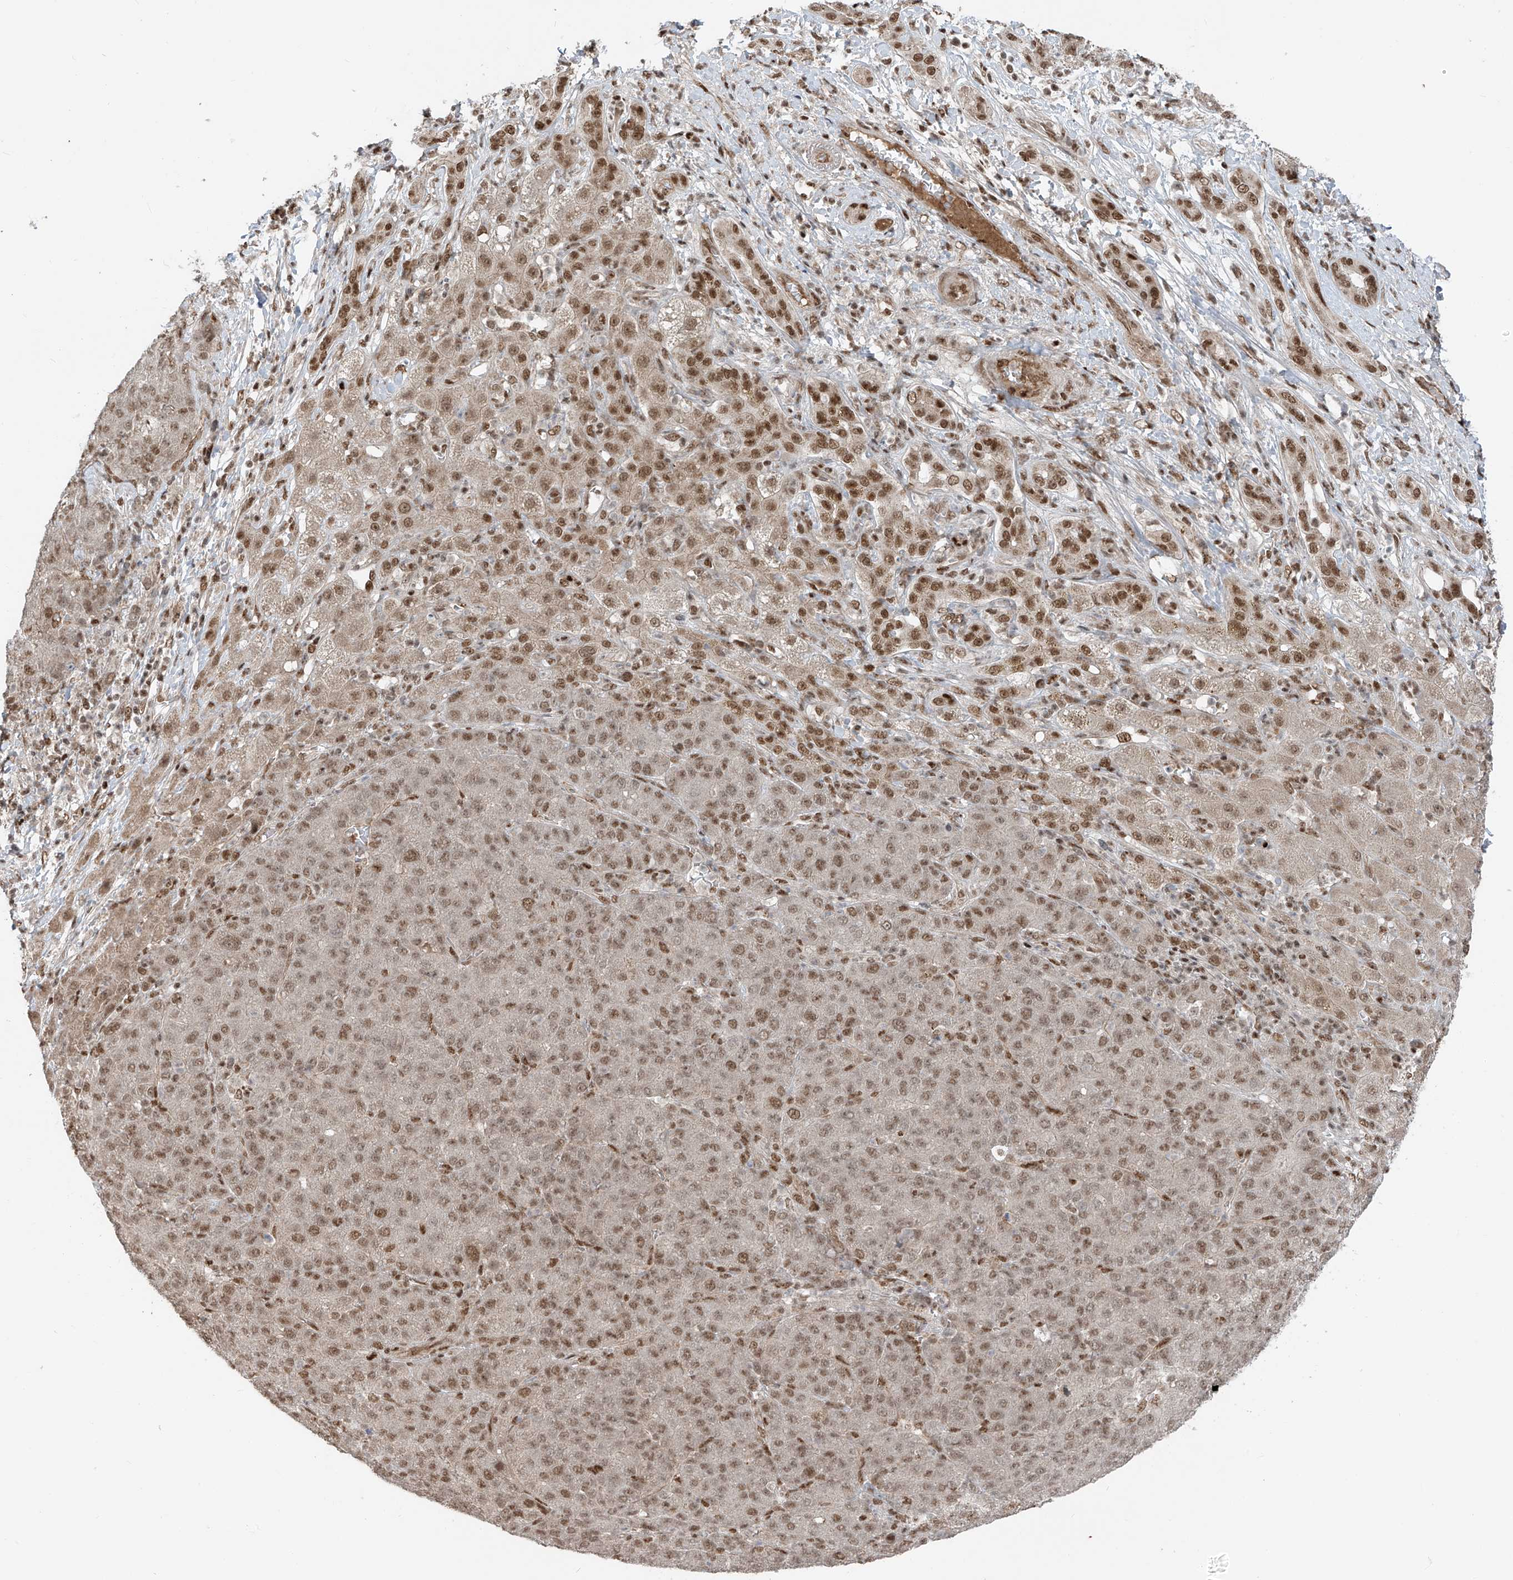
{"staining": {"intensity": "moderate", "quantity": ">75%", "location": "nuclear"}, "tissue": "liver cancer", "cell_type": "Tumor cells", "image_type": "cancer", "snomed": [{"axis": "morphology", "description": "Carcinoma, Hepatocellular, NOS"}, {"axis": "topography", "description": "Liver"}], "caption": "This is an image of immunohistochemistry (IHC) staining of liver cancer, which shows moderate expression in the nuclear of tumor cells.", "gene": "ARHGEF3", "patient": {"sex": "male", "age": 65}}